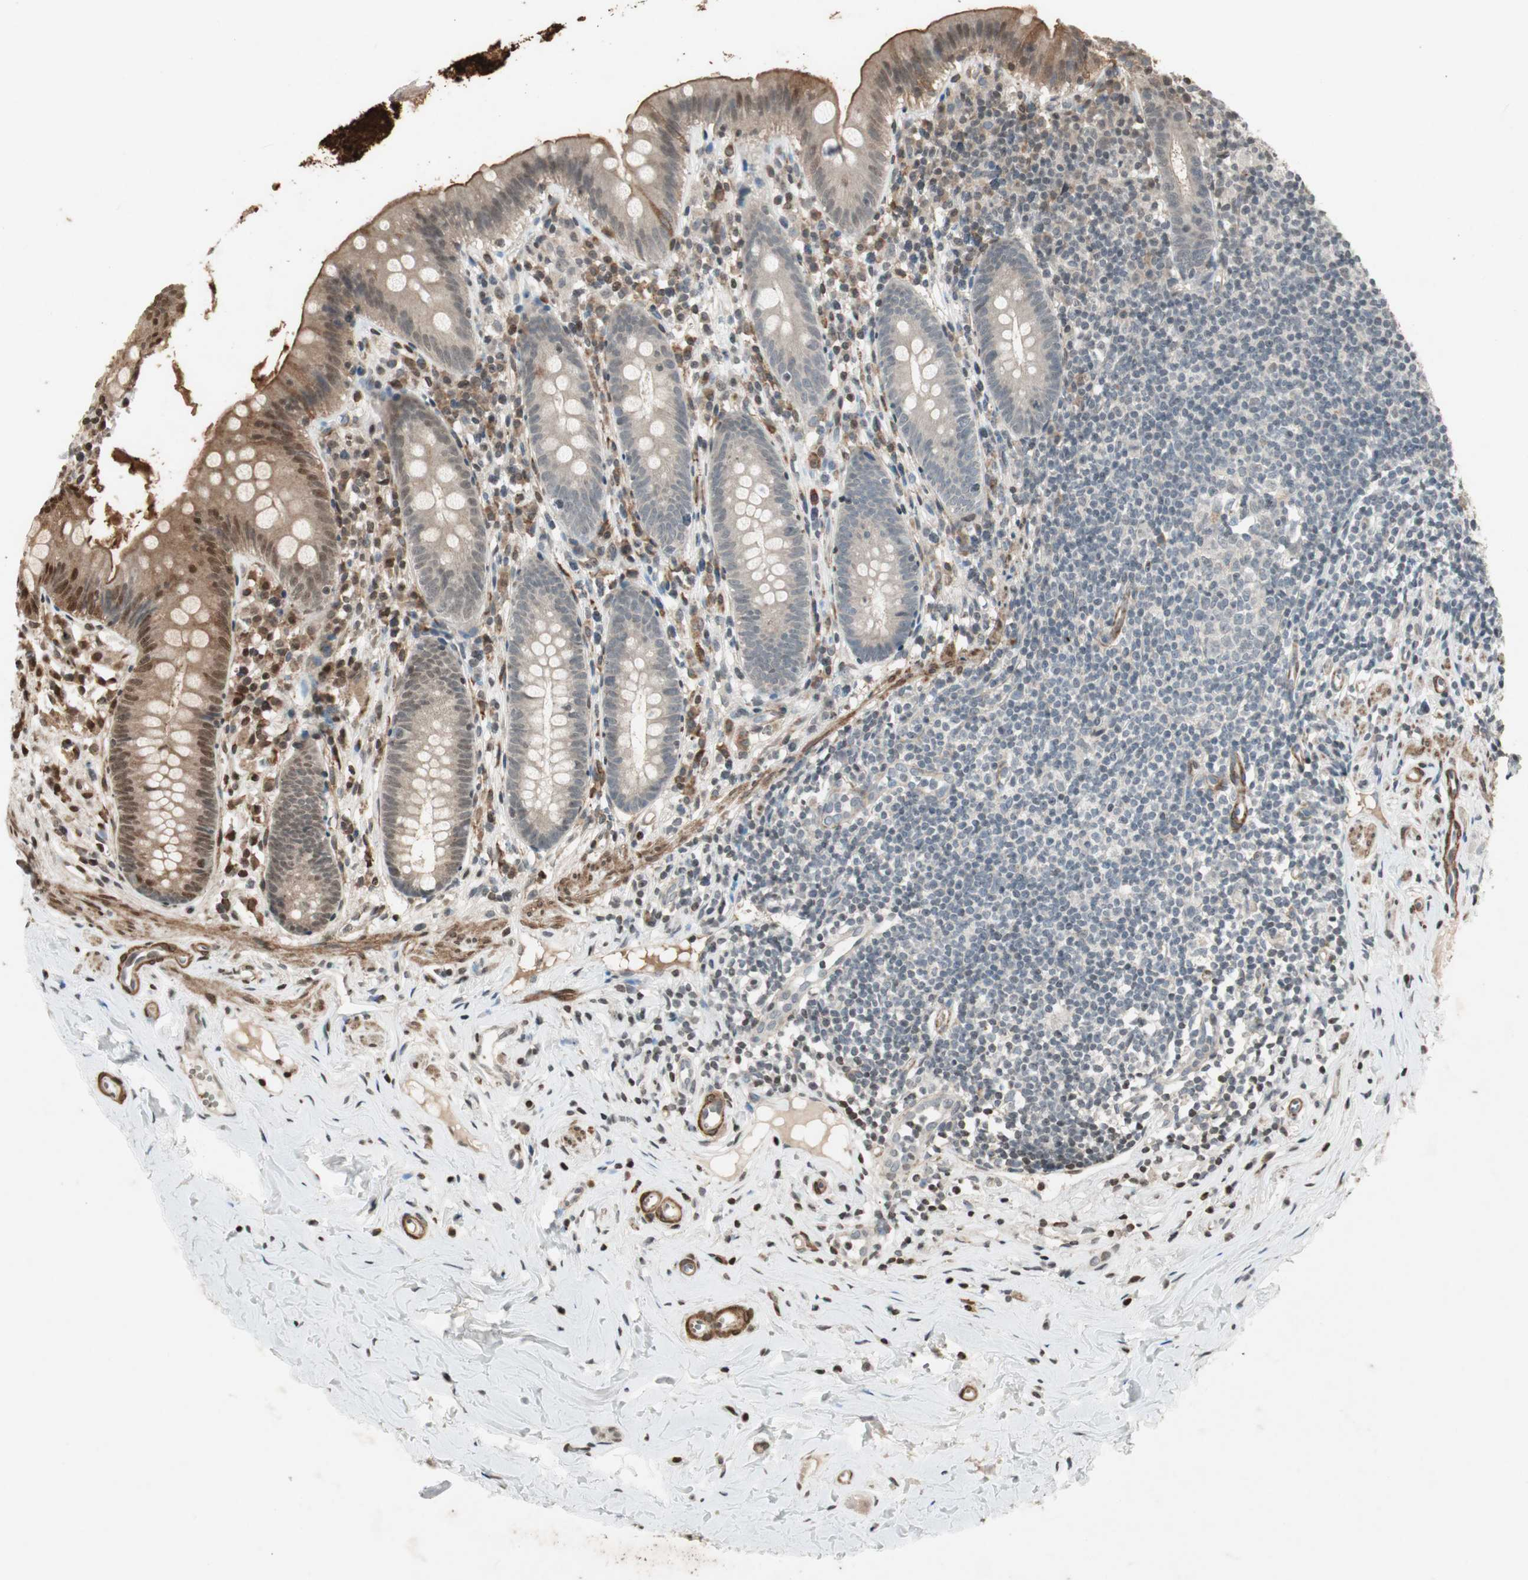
{"staining": {"intensity": "weak", "quantity": "25%-75%", "location": "cytoplasmic/membranous,nuclear"}, "tissue": "appendix", "cell_type": "Glandular cells", "image_type": "normal", "snomed": [{"axis": "morphology", "description": "Normal tissue, NOS"}, {"axis": "topography", "description": "Appendix"}], "caption": "Protein expression analysis of unremarkable appendix demonstrates weak cytoplasmic/membranous,nuclear staining in approximately 25%-75% of glandular cells.", "gene": "PRKG1", "patient": {"sex": "male", "age": 52}}